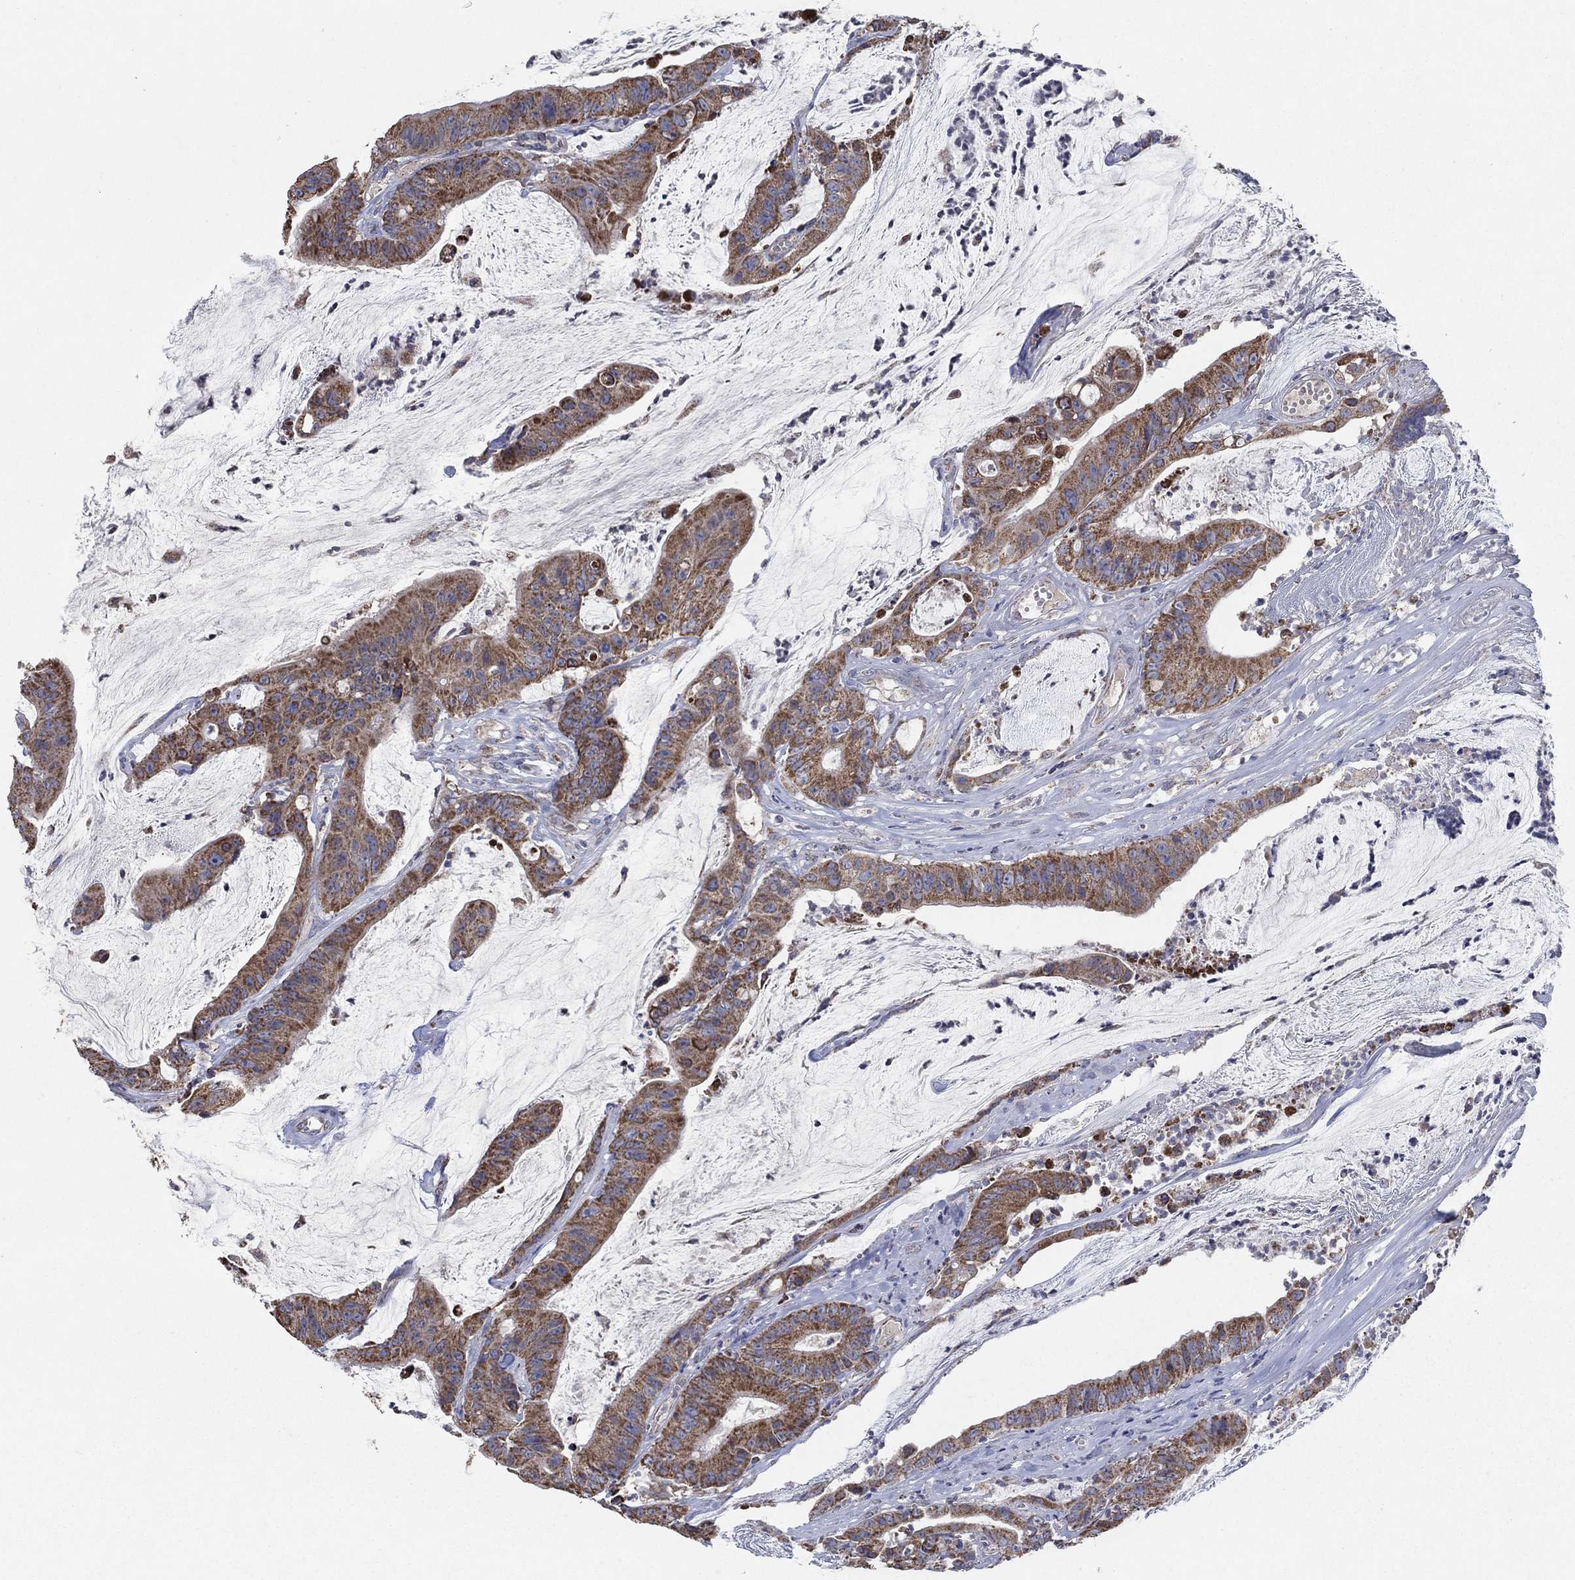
{"staining": {"intensity": "strong", "quantity": "25%-75%", "location": "cytoplasmic/membranous"}, "tissue": "colorectal cancer", "cell_type": "Tumor cells", "image_type": "cancer", "snomed": [{"axis": "morphology", "description": "Adenocarcinoma, NOS"}, {"axis": "topography", "description": "Colon"}], "caption": "Strong cytoplasmic/membranous staining is present in about 25%-75% of tumor cells in colorectal cancer (adenocarcinoma). (DAB IHC with brightfield microscopy, high magnification).", "gene": "C9orf85", "patient": {"sex": "female", "age": 69}}